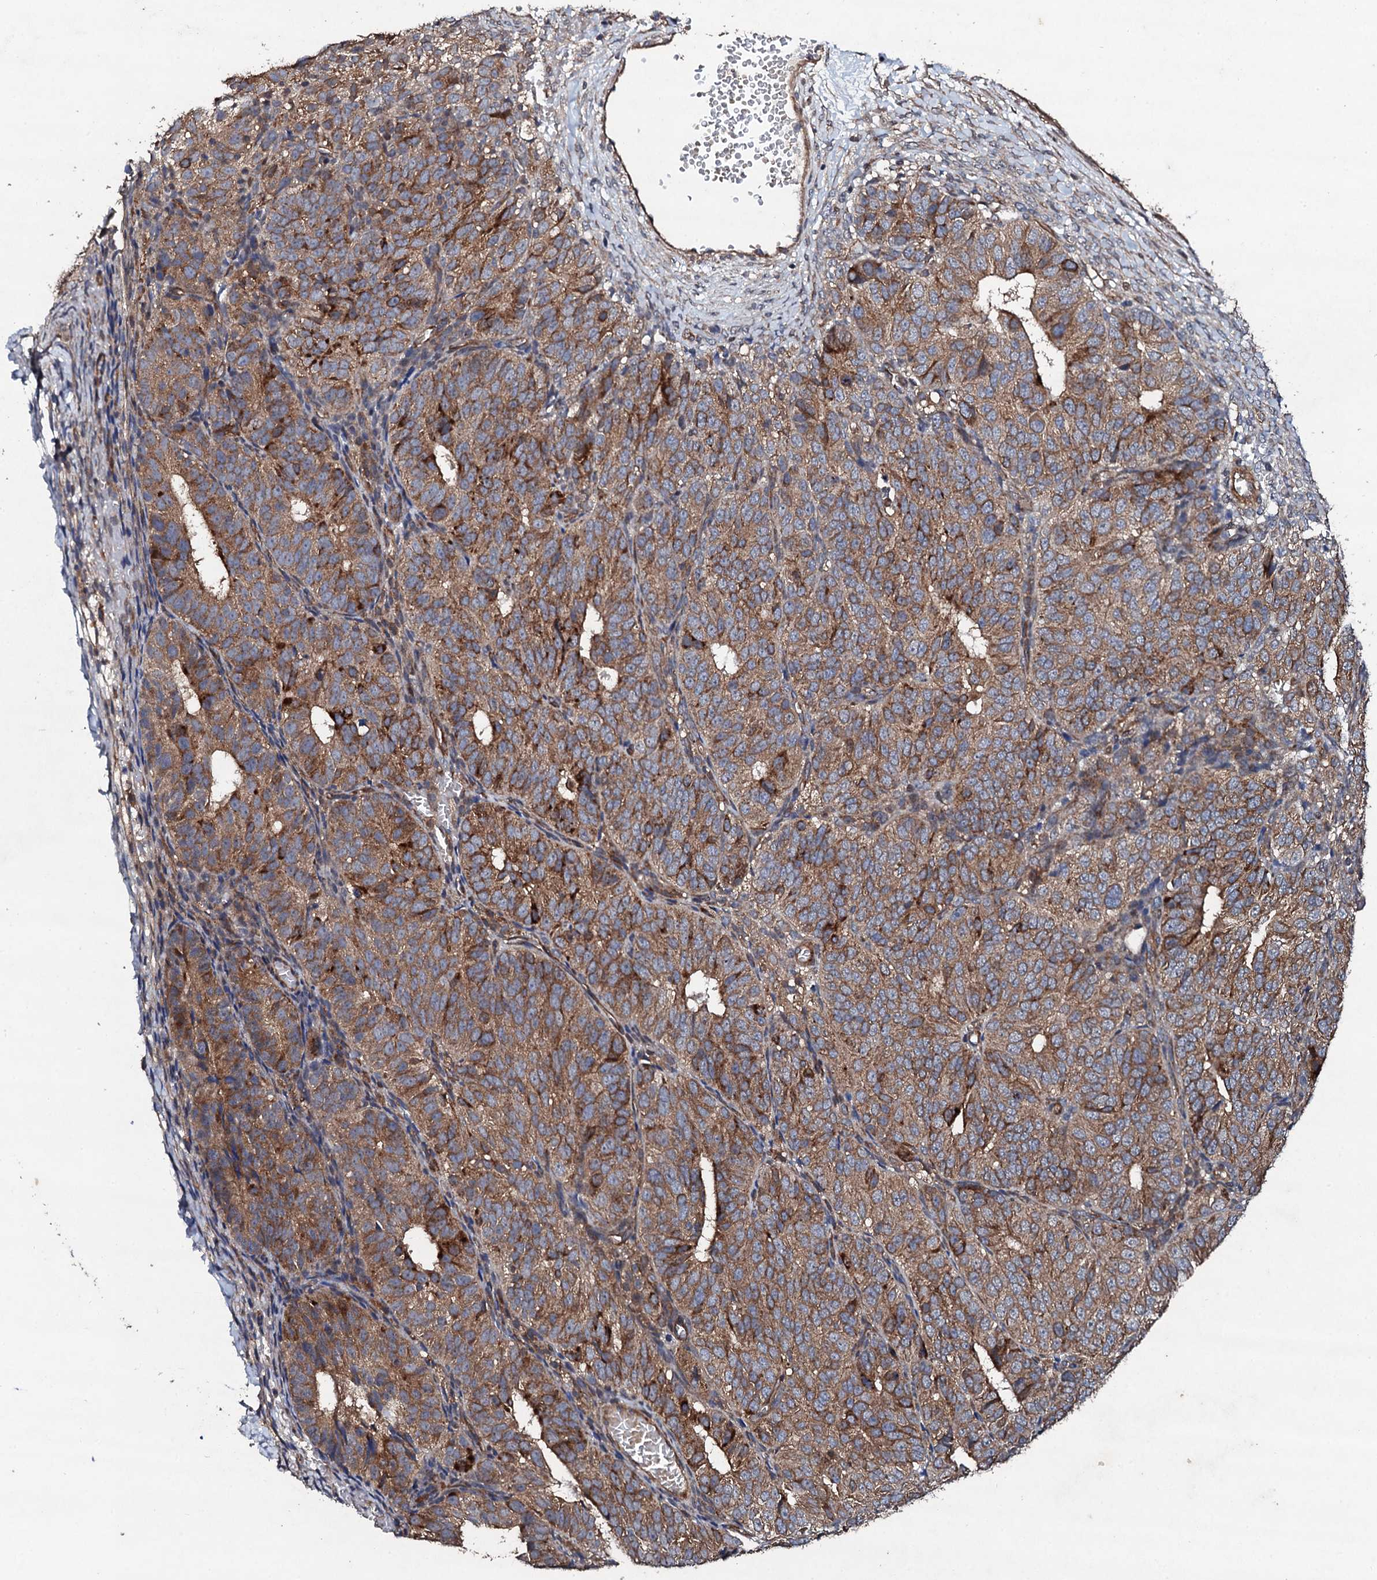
{"staining": {"intensity": "moderate", "quantity": ">75%", "location": "cytoplasmic/membranous"}, "tissue": "ovarian cancer", "cell_type": "Tumor cells", "image_type": "cancer", "snomed": [{"axis": "morphology", "description": "Carcinoma, endometroid"}, {"axis": "topography", "description": "Ovary"}], "caption": "Moderate cytoplasmic/membranous positivity for a protein is seen in about >75% of tumor cells of ovarian cancer using immunohistochemistry.", "gene": "MOCOS", "patient": {"sex": "female", "age": 51}}